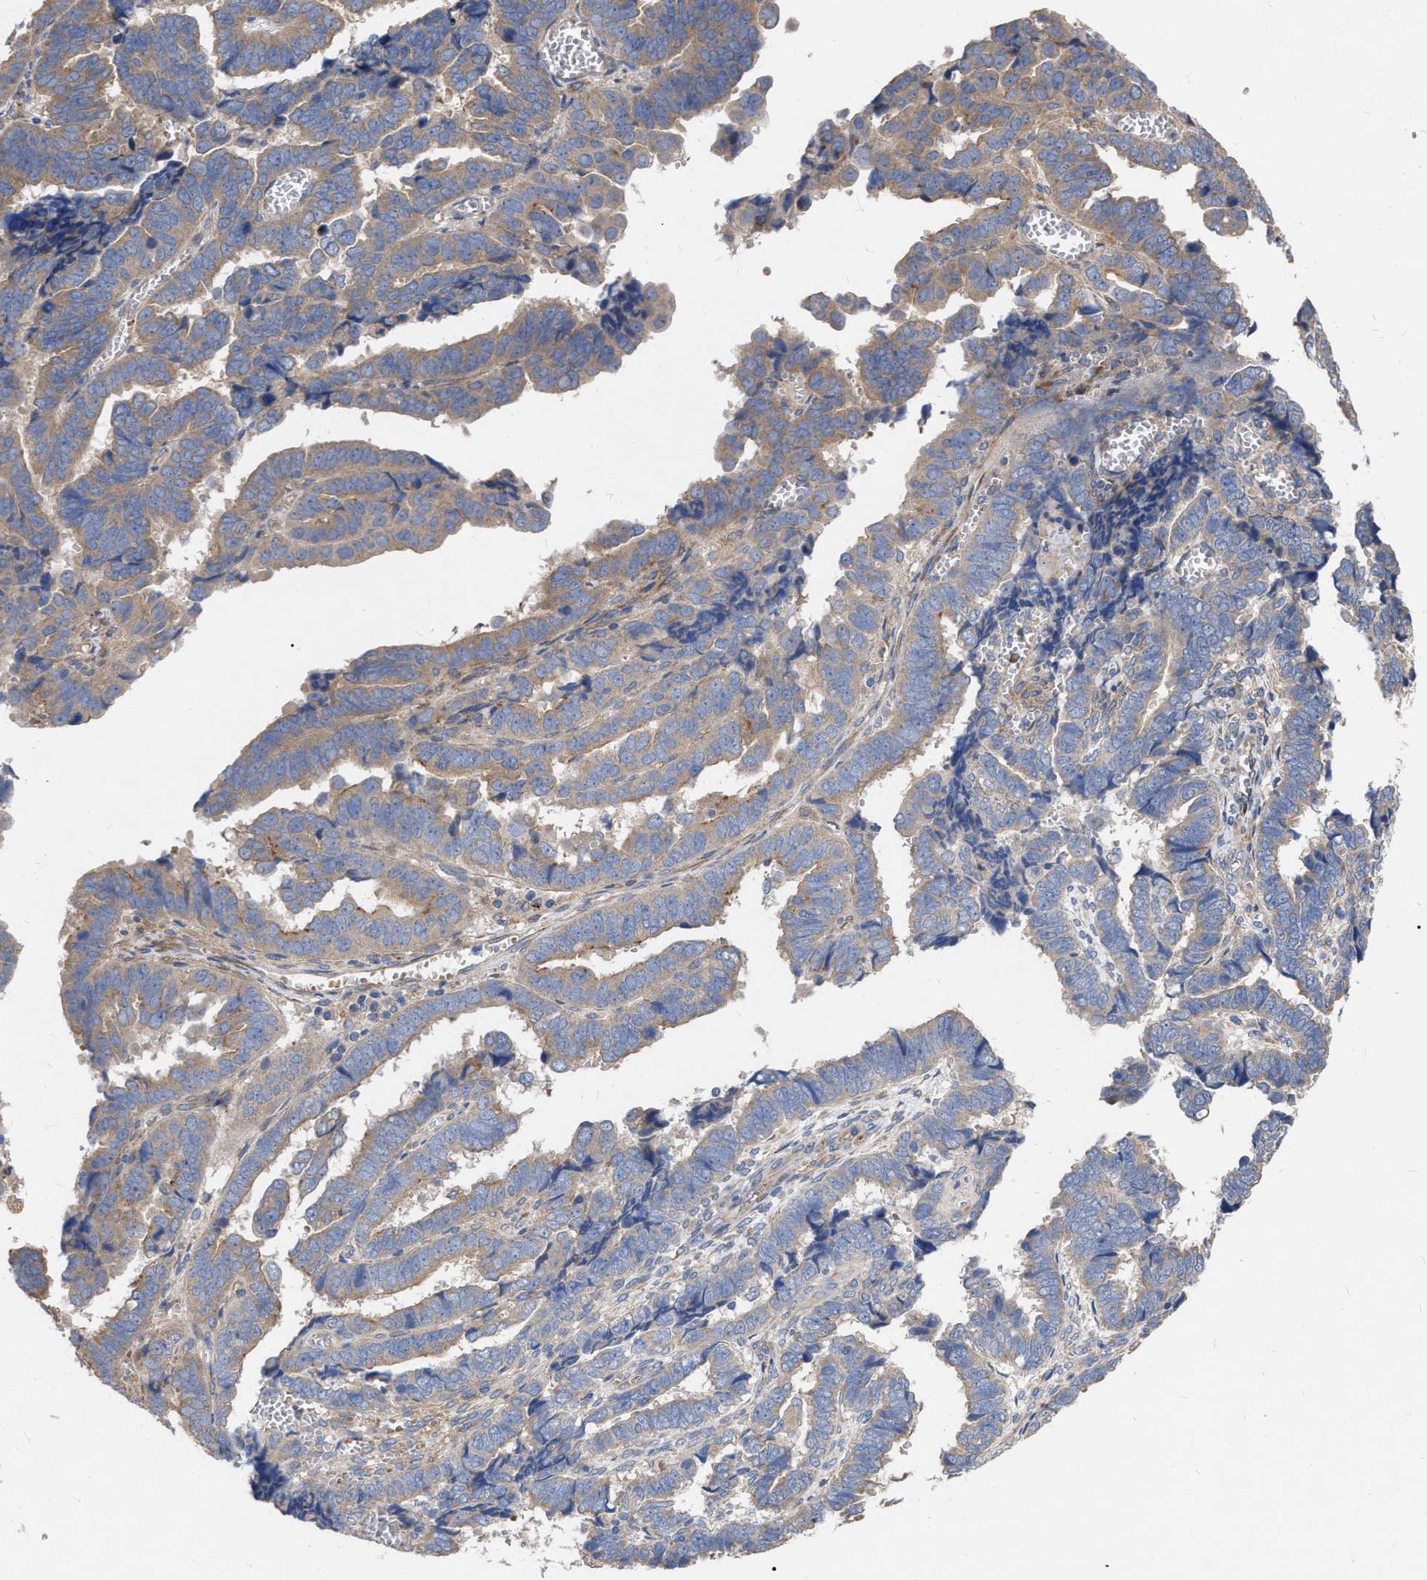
{"staining": {"intensity": "weak", "quantity": ">75%", "location": "cytoplasmic/membranous"}, "tissue": "endometrial cancer", "cell_type": "Tumor cells", "image_type": "cancer", "snomed": [{"axis": "morphology", "description": "Adenocarcinoma, NOS"}, {"axis": "topography", "description": "Endometrium"}], "caption": "Weak cytoplasmic/membranous expression for a protein is seen in approximately >75% of tumor cells of endometrial cancer using immunohistochemistry (IHC).", "gene": "MLST8", "patient": {"sex": "female", "age": 75}}